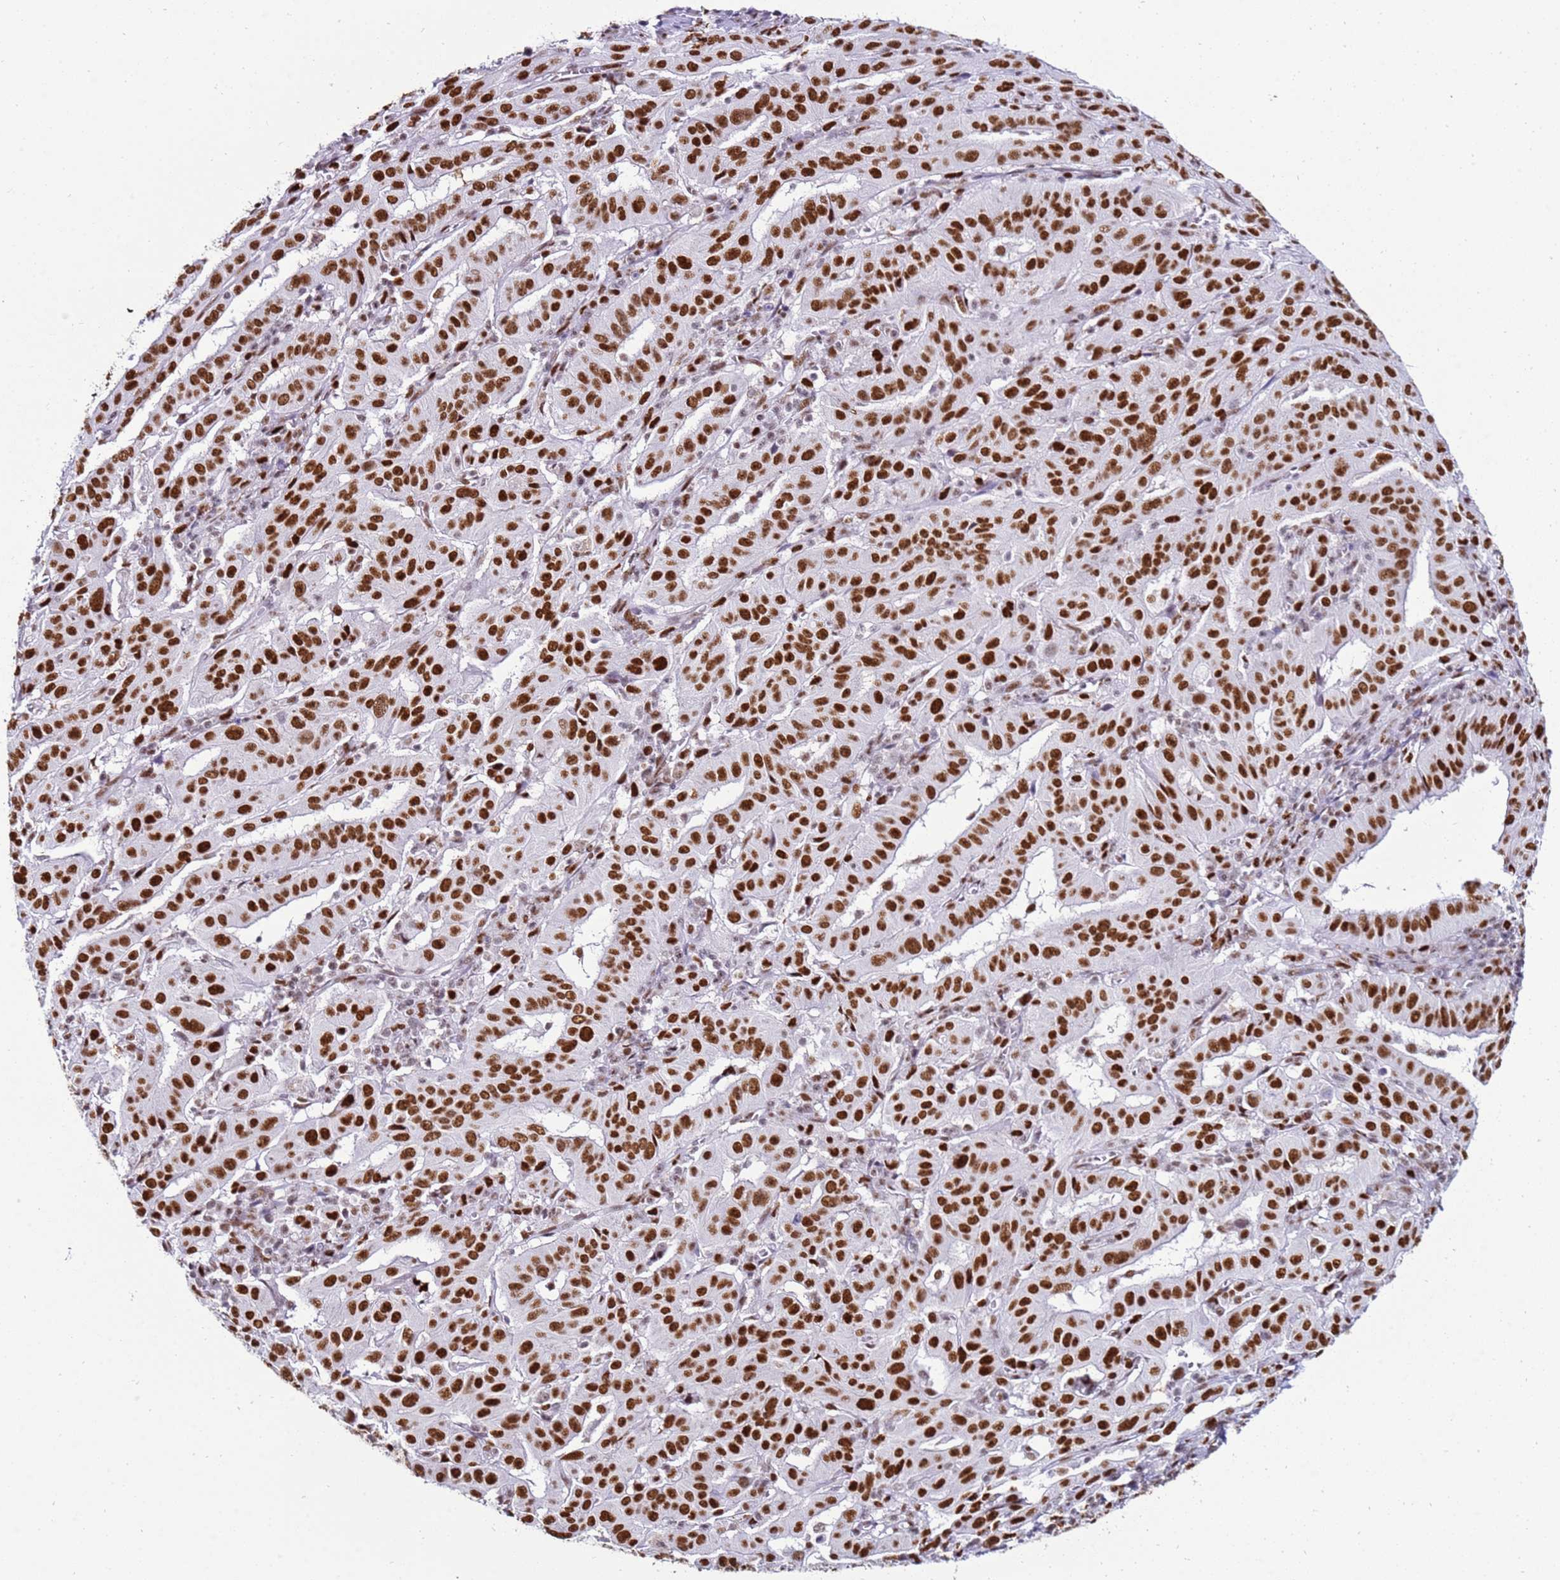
{"staining": {"intensity": "strong", "quantity": ">75%", "location": "nuclear"}, "tissue": "pancreatic cancer", "cell_type": "Tumor cells", "image_type": "cancer", "snomed": [{"axis": "morphology", "description": "Adenocarcinoma, NOS"}, {"axis": "topography", "description": "Pancreas"}], "caption": "The image exhibits immunohistochemical staining of pancreatic cancer (adenocarcinoma). There is strong nuclear positivity is seen in approximately >75% of tumor cells.", "gene": "KPNA4", "patient": {"sex": "male", "age": 63}}